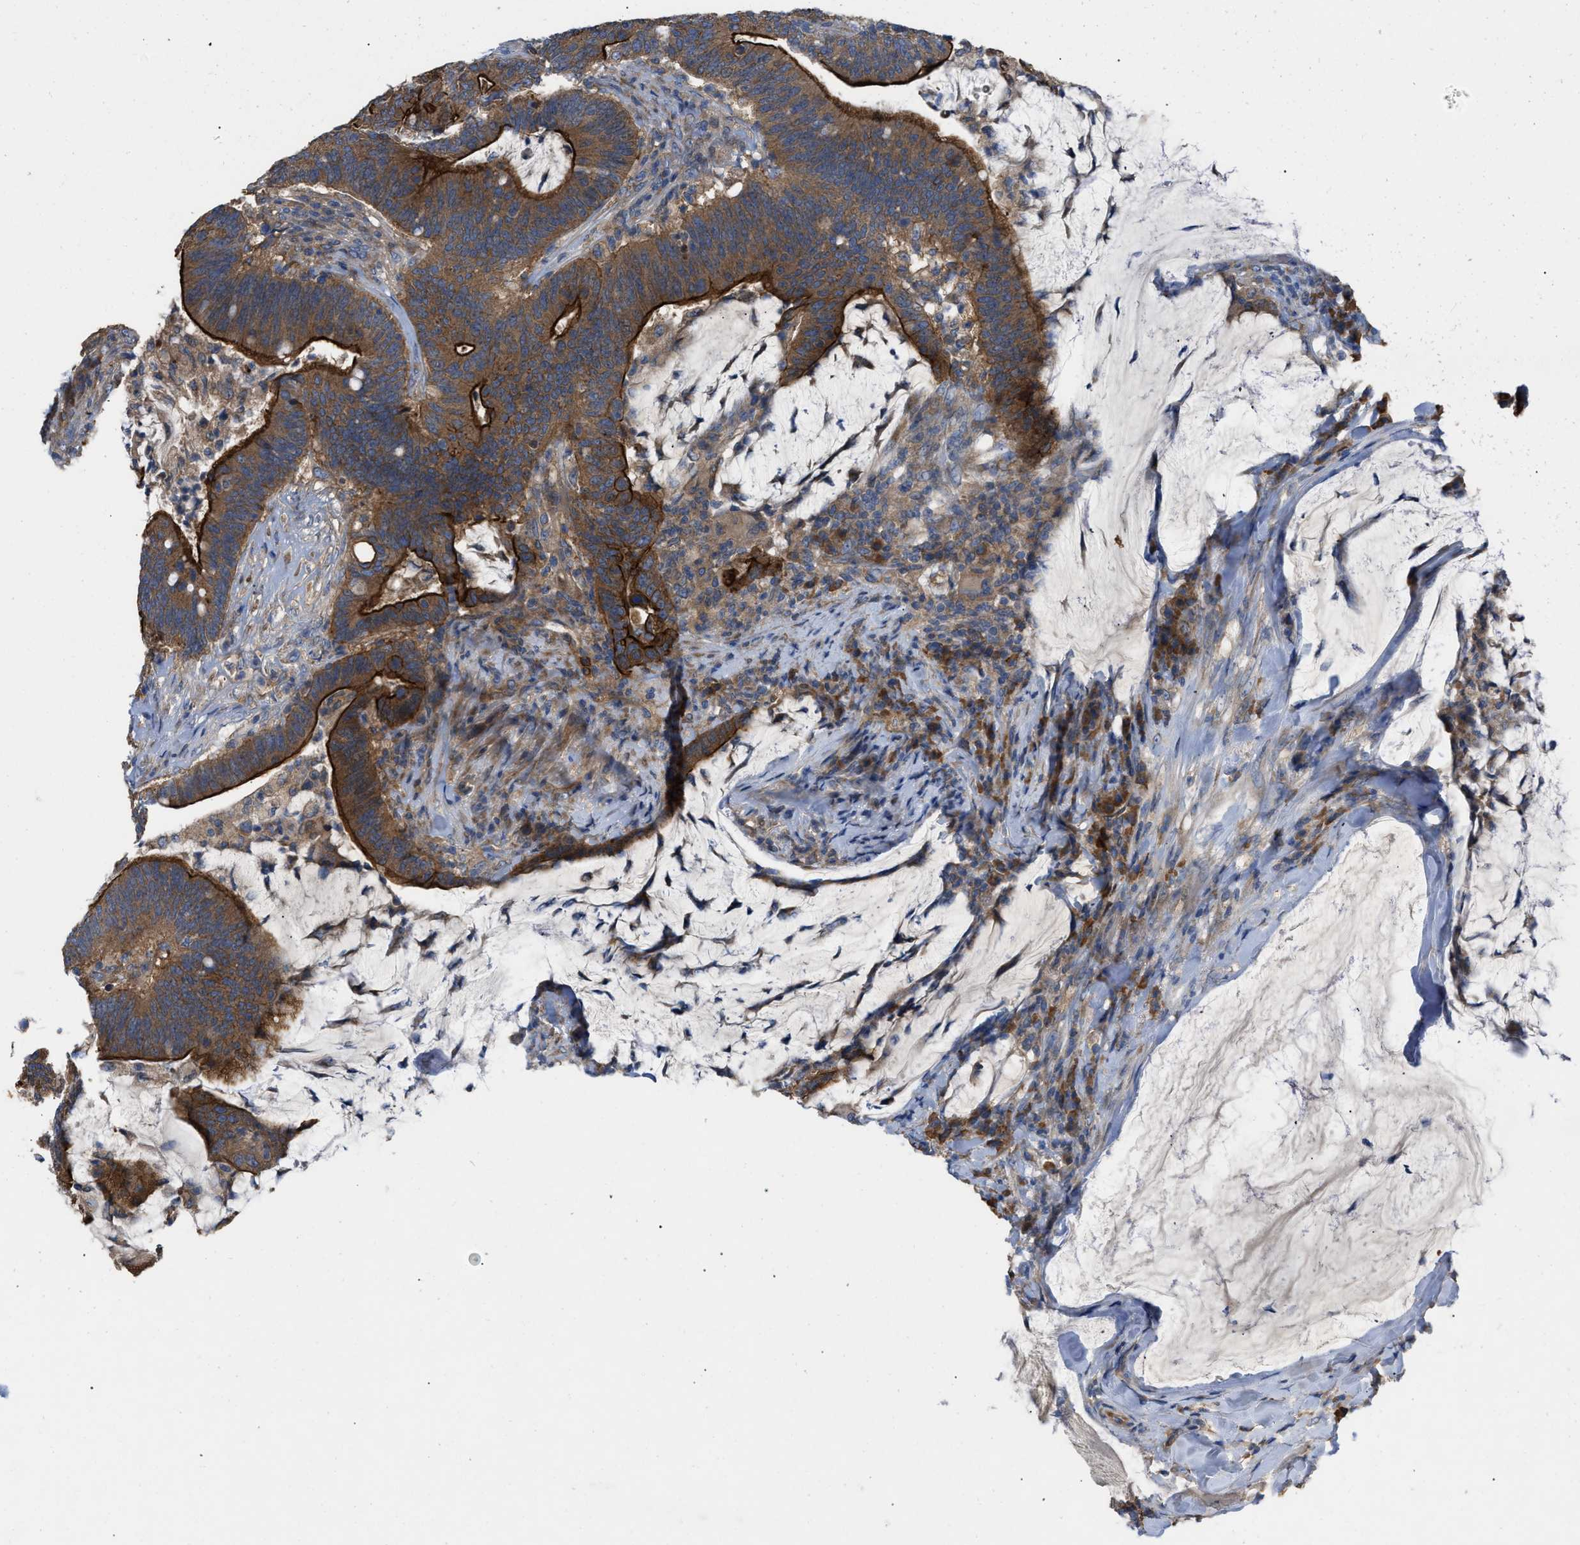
{"staining": {"intensity": "strong", "quantity": ">75%", "location": "cytoplasmic/membranous"}, "tissue": "colorectal cancer", "cell_type": "Tumor cells", "image_type": "cancer", "snomed": [{"axis": "morphology", "description": "Normal tissue, NOS"}, {"axis": "morphology", "description": "Adenocarcinoma, NOS"}, {"axis": "topography", "description": "Colon"}], "caption": "An image of human colorectal cancer stained for a protein exhibits strong cytoplasmic/membranous brown staining in tumor cells.", "gene": "TMEM131", "patient": {"sex": "female", "age": 66}}